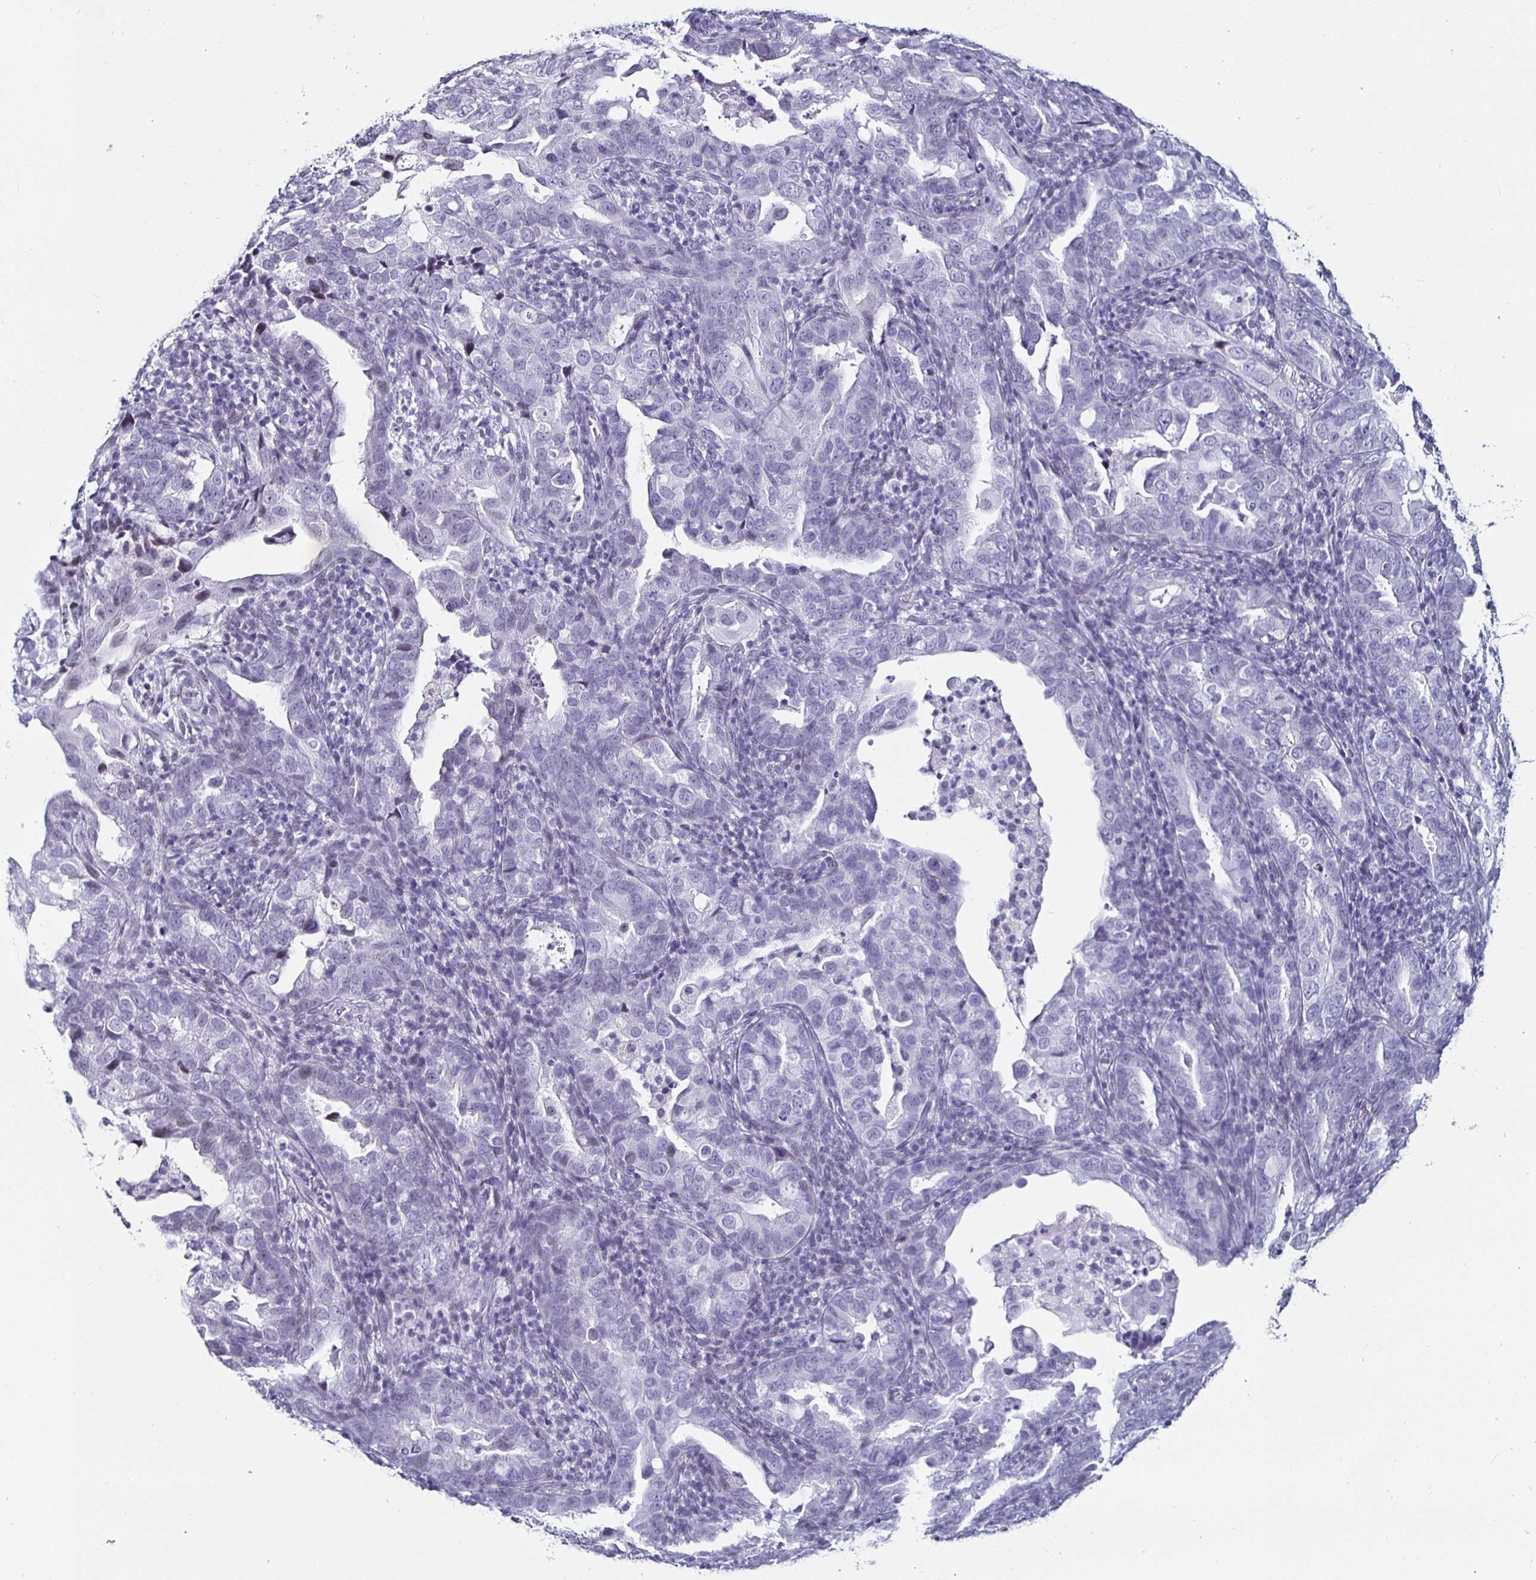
{"staining": {"intensity": "negative", "quantity": "none", "location": "none"}, "tissue": "endometrial cancer", "cell_type": "Tumor cells", "image_type": "cancer", "snomed": [{"axis": "morphology", "description": "Adenocarcinoma, NOS"}, {"axis": "topography", "description": "Endometrium"}], "caption": "This is a micrograph of immunohistochemistry (IHC) staining of endometrial adenocarcinoma, which shows no expression in tumor cells.", "gene": "KRT4", "patient": {"sex": "female", "age": 57}}